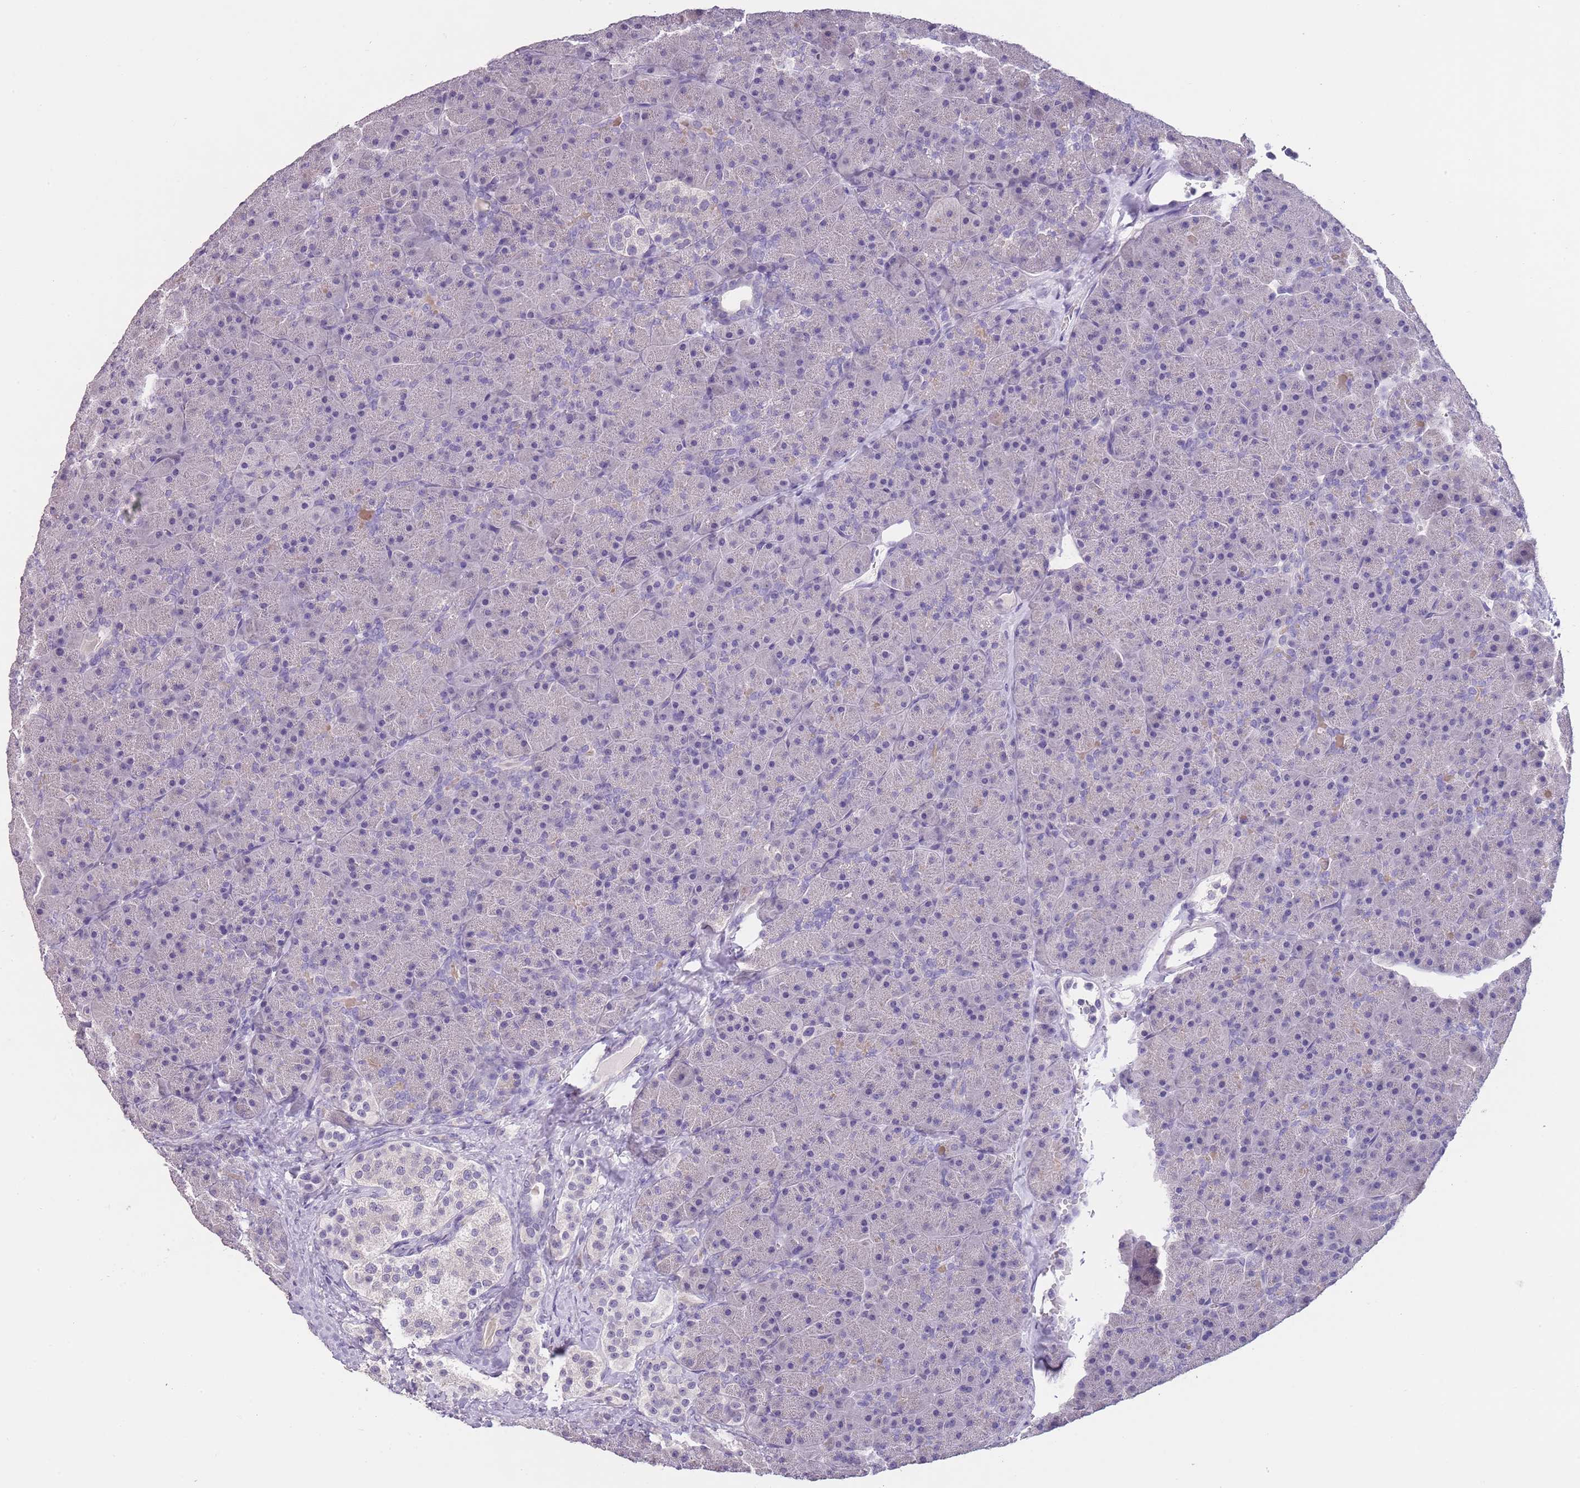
{"staining": {"intensity": "weak", "quantity": "<25%", "location": "cytoplasmic/membranous"}, "tissue": "pancreas", "cell_type": "Exocrine glandular cells", "image_type": "normal", "snomed": [{"axis": "morphology", "description": "Normal tissue, NOS"}, {"axis": "topography", "description": "Pancreas"}], "caption": "Histopathology image shows no significant protein positivity in exocrine glandular cells of unremarkable pancreas.", "gene": "SLC35E3", "patient": {"sex": "male", "age": 36}}